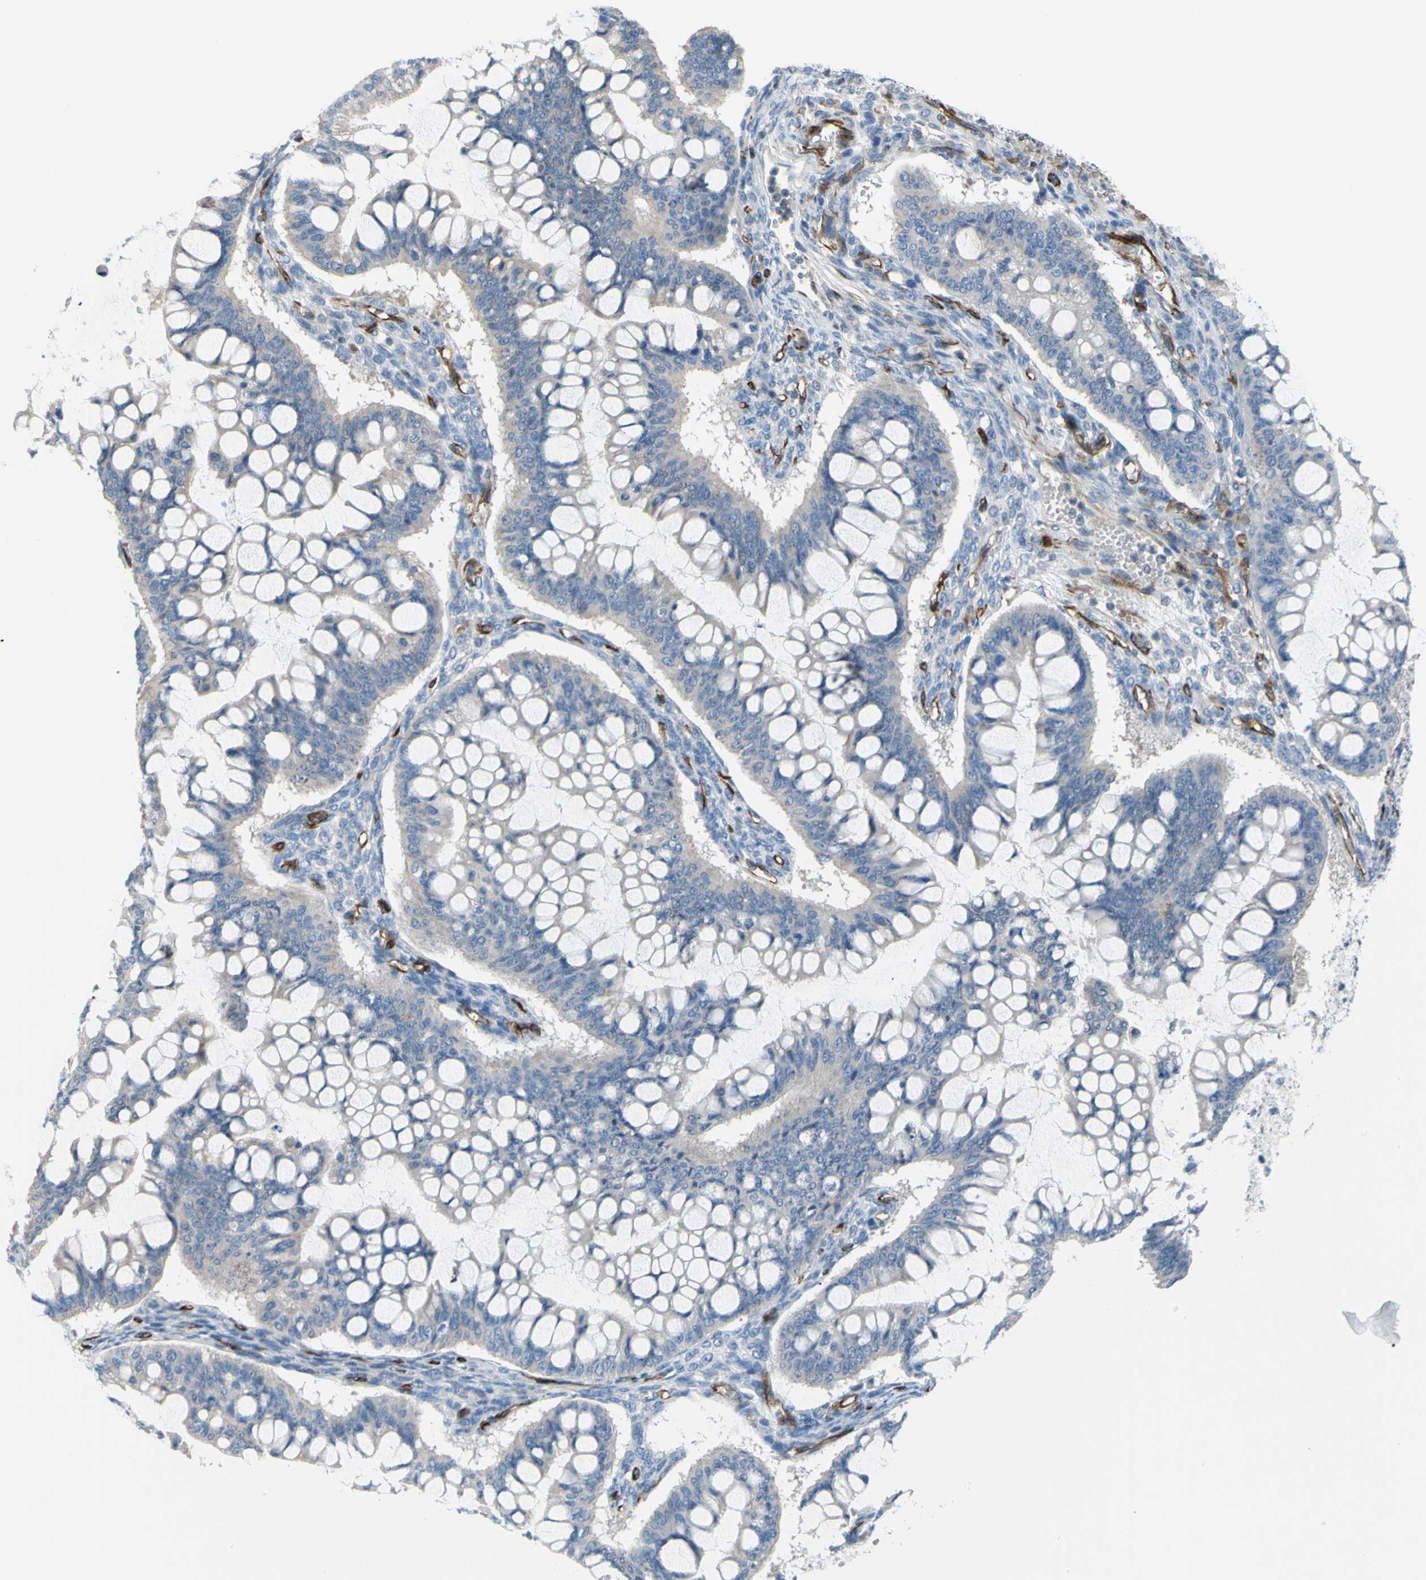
{"staining": {"intensity": "weak", "quantity": "<25%", "location": "cytoplasmic/membranous"}, "tissue": "ovarian cancer", "cell_type": "Tumor cells", "image_type": "cancer", "snomed": [{"axis": "morphology", "description": "Cystadenocarcinoma, mucinous, NOS"}, {"axis": "topography", "description": "Ovary"}], "caption": "Protein analysis of ovarian mucinous cystadenocarcinoma shows no significant positivity in tumor cells.", "gene": "PRRG2", "patient": {"sex": "female", "age": 73}}